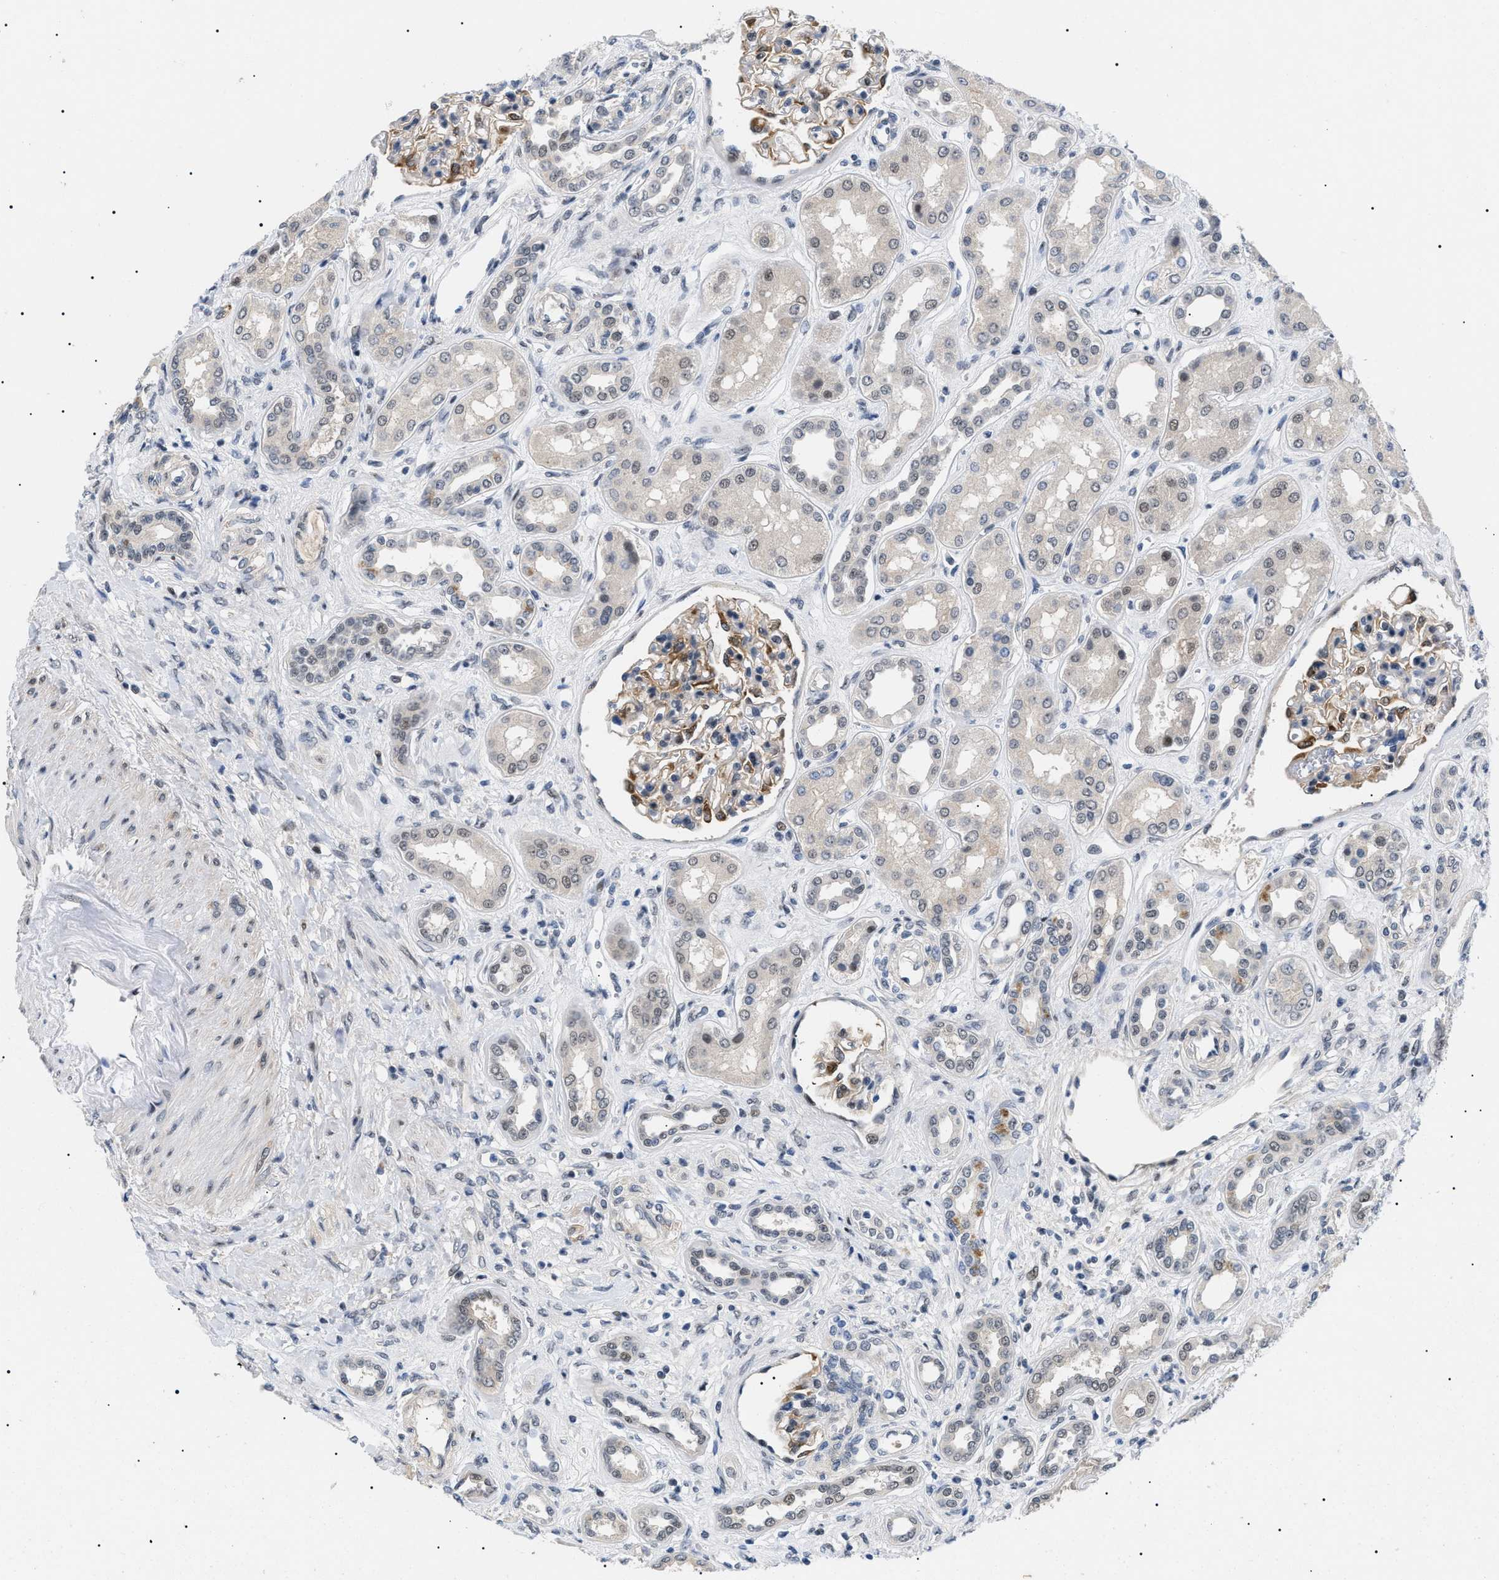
{"staining": {"intensity": "moderate", "quantity": "25%-75%", "location": "cytoplasmic/membranous,nuclear"}, "tissue": "kidney", "cell_type": "Cells in glomeruli", "image_type": "normal", "snomed": [{"axis": "morphology", "description": "Normal tissue, NOS"}, {"axis": "topography", "description": "Kidney"}], "caption": "A high-resolution photomicrograph shows immunohistochemistry staining of normal kidney, which exhibits moderate cytoplasmic/membranous,nuclear positivity in approximately 25%-75% of cells in glomeruli. (DAB (3,3'-diaminobenzidine) IHC with brightfield microscopy, high magnification).", "gene": "GARRE1", "patient": {"sex": "male", "age": 59}}